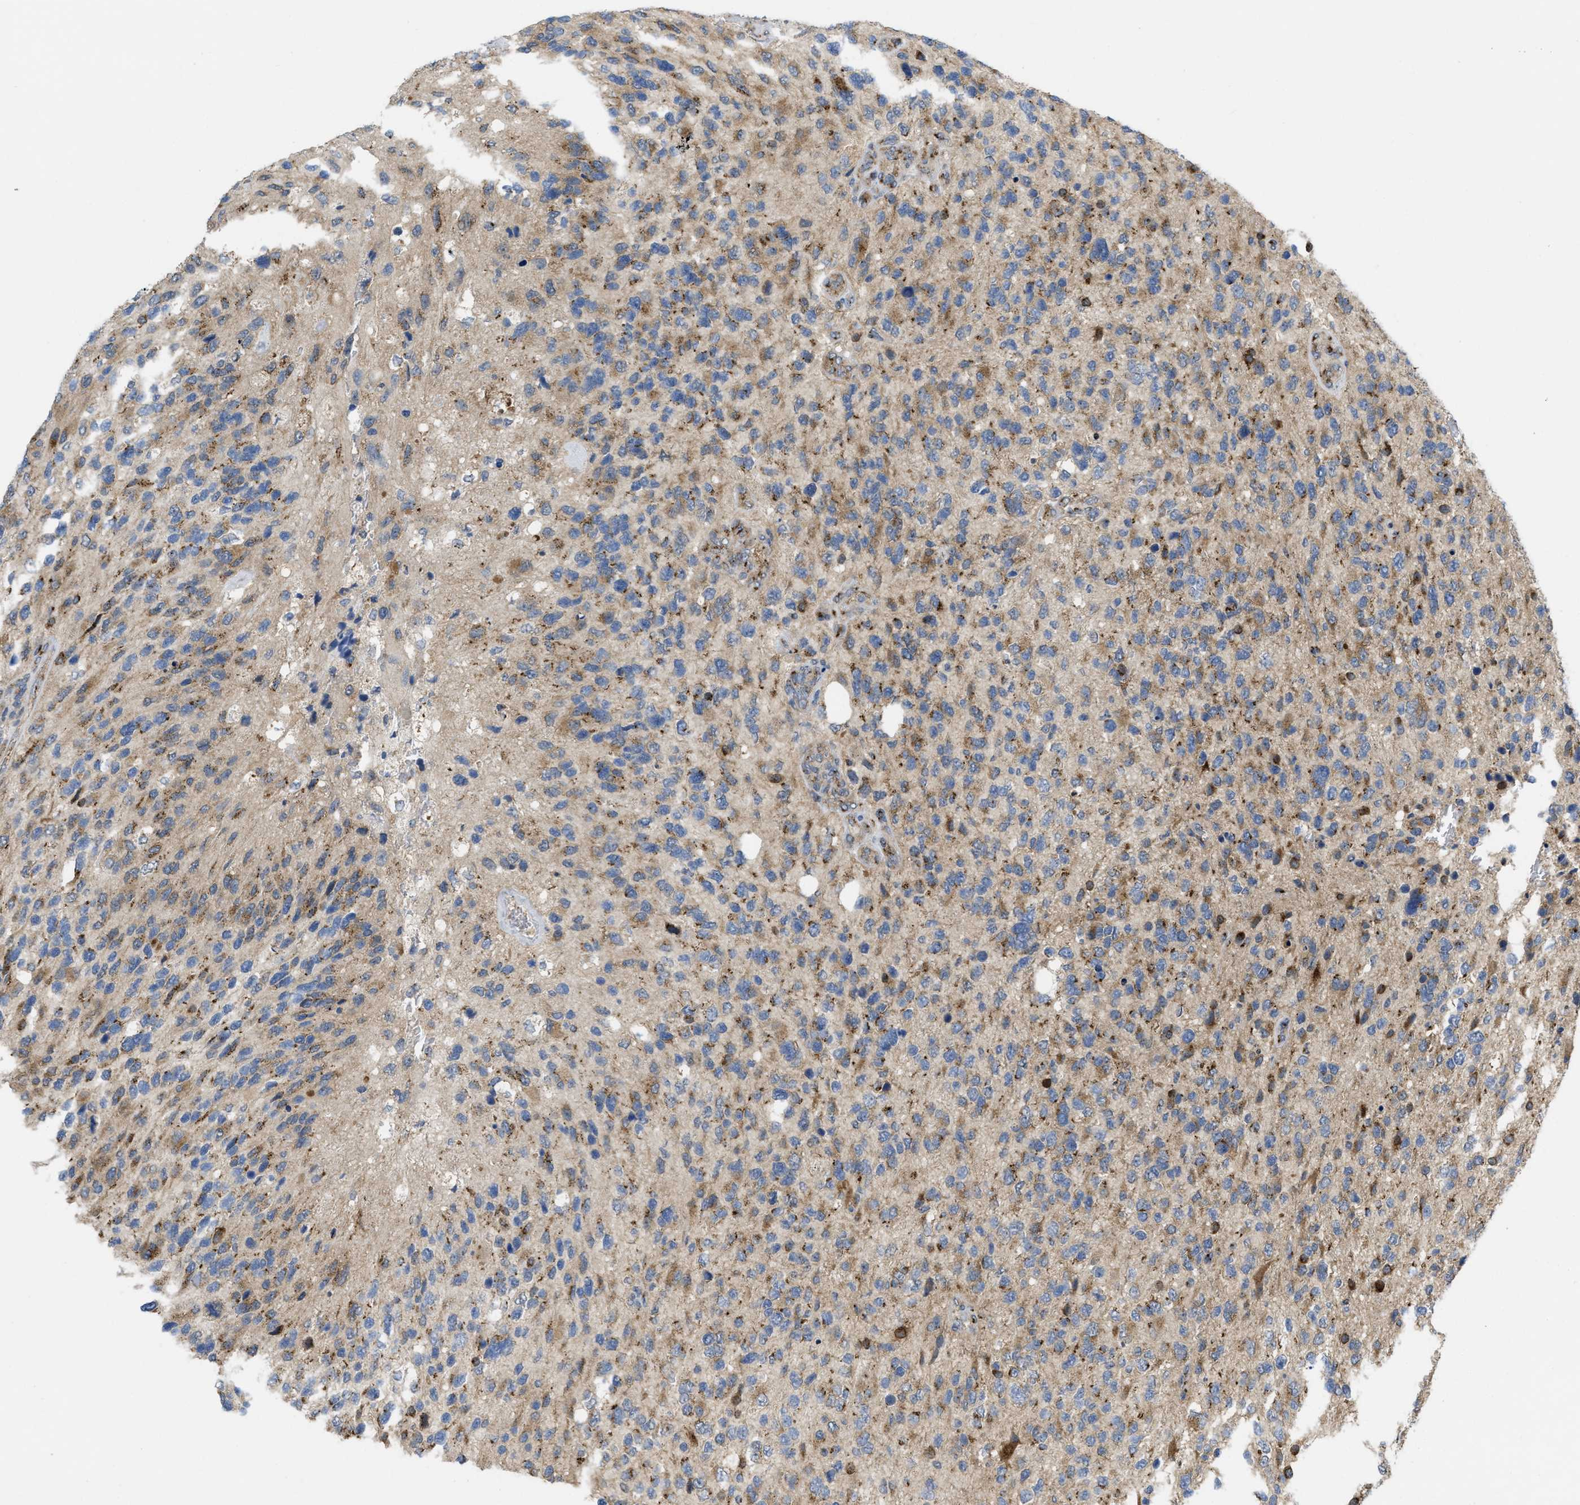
{"staining": {"intensity": "moderate", "quantity": "25%-75%", "location": "cytoplasmic/membranous"}, "tissue": "glioma", "cell_type": "Tumor cells", "image_type": "cancer", "snomed": [{"axis": "morphology", "description": "Glioma, malignant, High grade"}, {"axis": "topography", "description": "Brain"}], "caption": "Human malignant high-grade glioma stained for a protein (brown) displays moderate cytoplasmic/membranous positive expression in approximately 25%-75% of tumor cells.", "gene": "ZNF70", "patient": {"sex": "female", "age": 58}}